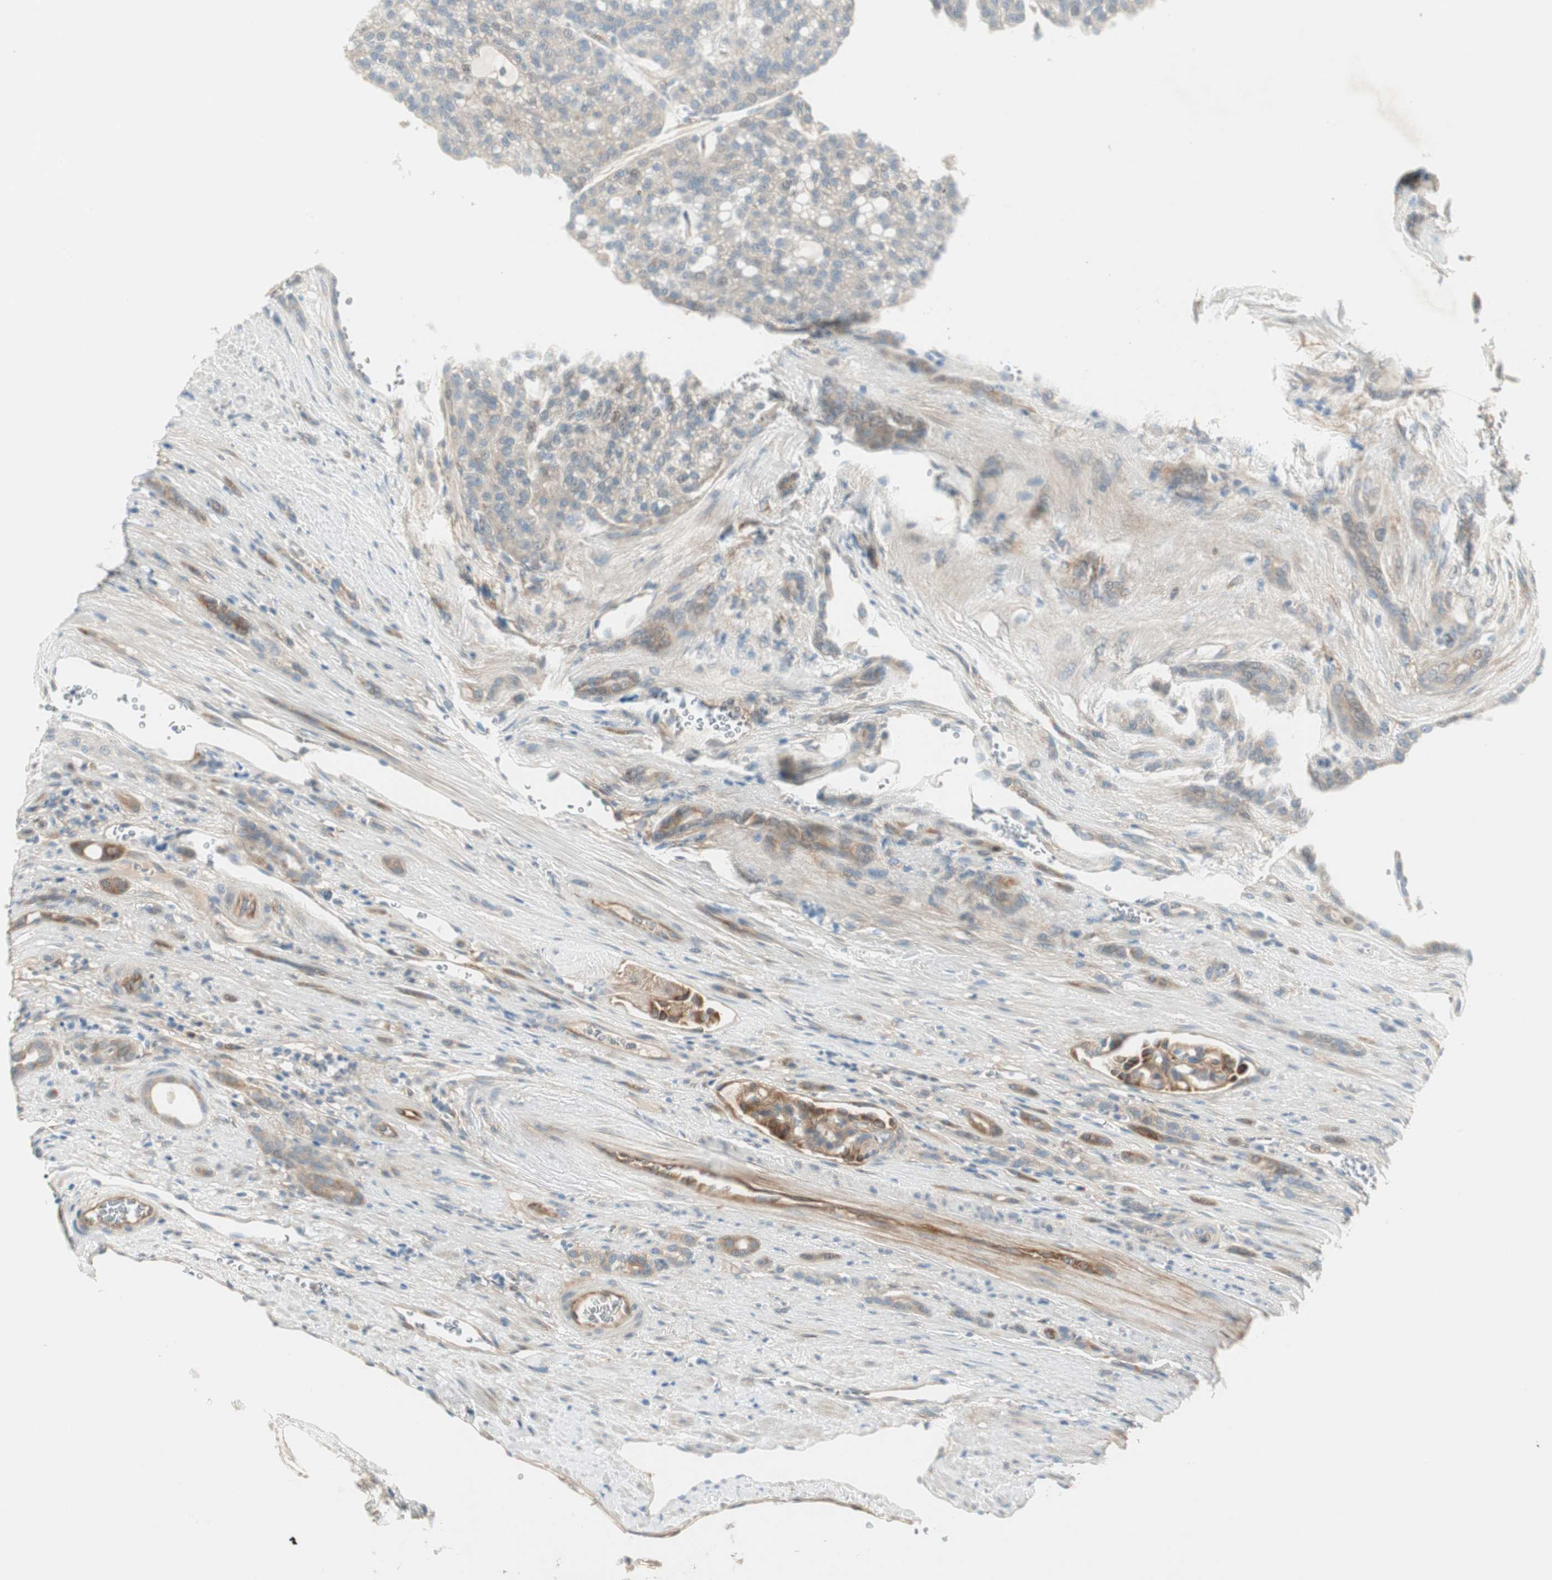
{"staining": {"intensity": "weak", "quantity": "25%-75%", "location": "cytoplasmic/membranous"}, "tissue": "renal cancer", "cell_type": "Tumor cells", "image_type": "cancer", "snomed": [{"axis": "morphology", "description": "Adenocarcinoma, NOS"}, {"axis": "topography", "description": "Kidney"}], "caption": "This image demonstrates adenocarcinoma (renal) stained with immunohistochemistry to label a protein in brown. The cytoplasmic/membranous of tumor cells show weak positivity for the protein. Nuclei are counter-stained blue.", "gene": "STON1-GTF2A1L", "patient": {"sex": "male", "age": 63}}